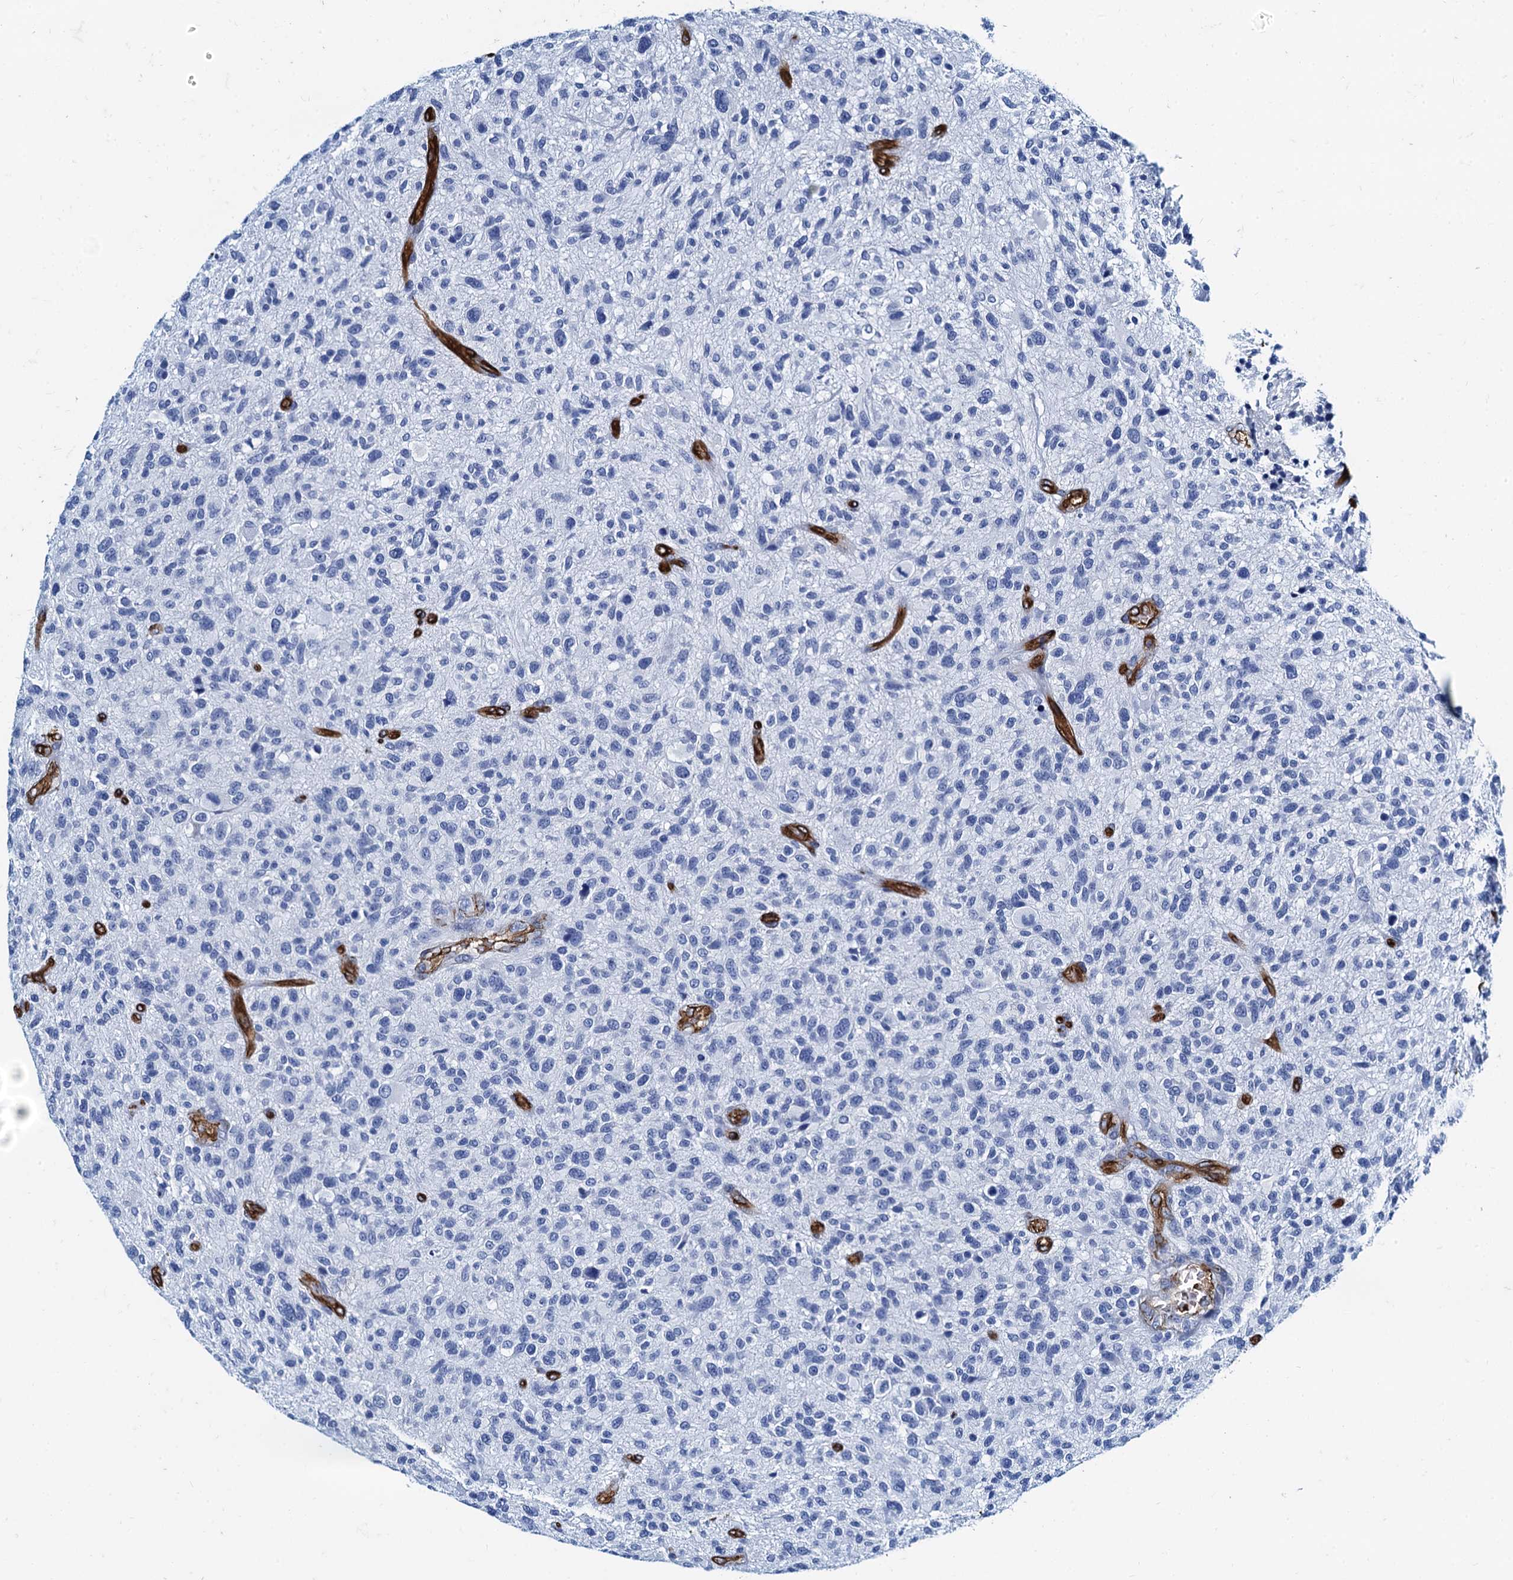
{"staining": {"intensity": "negative", "quantity": "none", "location": "none"}, "tissue": "glioma", "cell_type": "Tumor cells", "image_type": "cancer", "snomed": [{"axis": "morphology", "description": "Glioma, malignant, High grade"}, {"axis": "topography", "description": "Brain"}], "caption": "High power microscopy histopathology image of an immunohistochemistry histopathology image of high-grade glioma (malignant), revealing no significant expression in tumor cells.", "gene": "CAVIN2", "patient": {"sex": "male", "age": 47}}